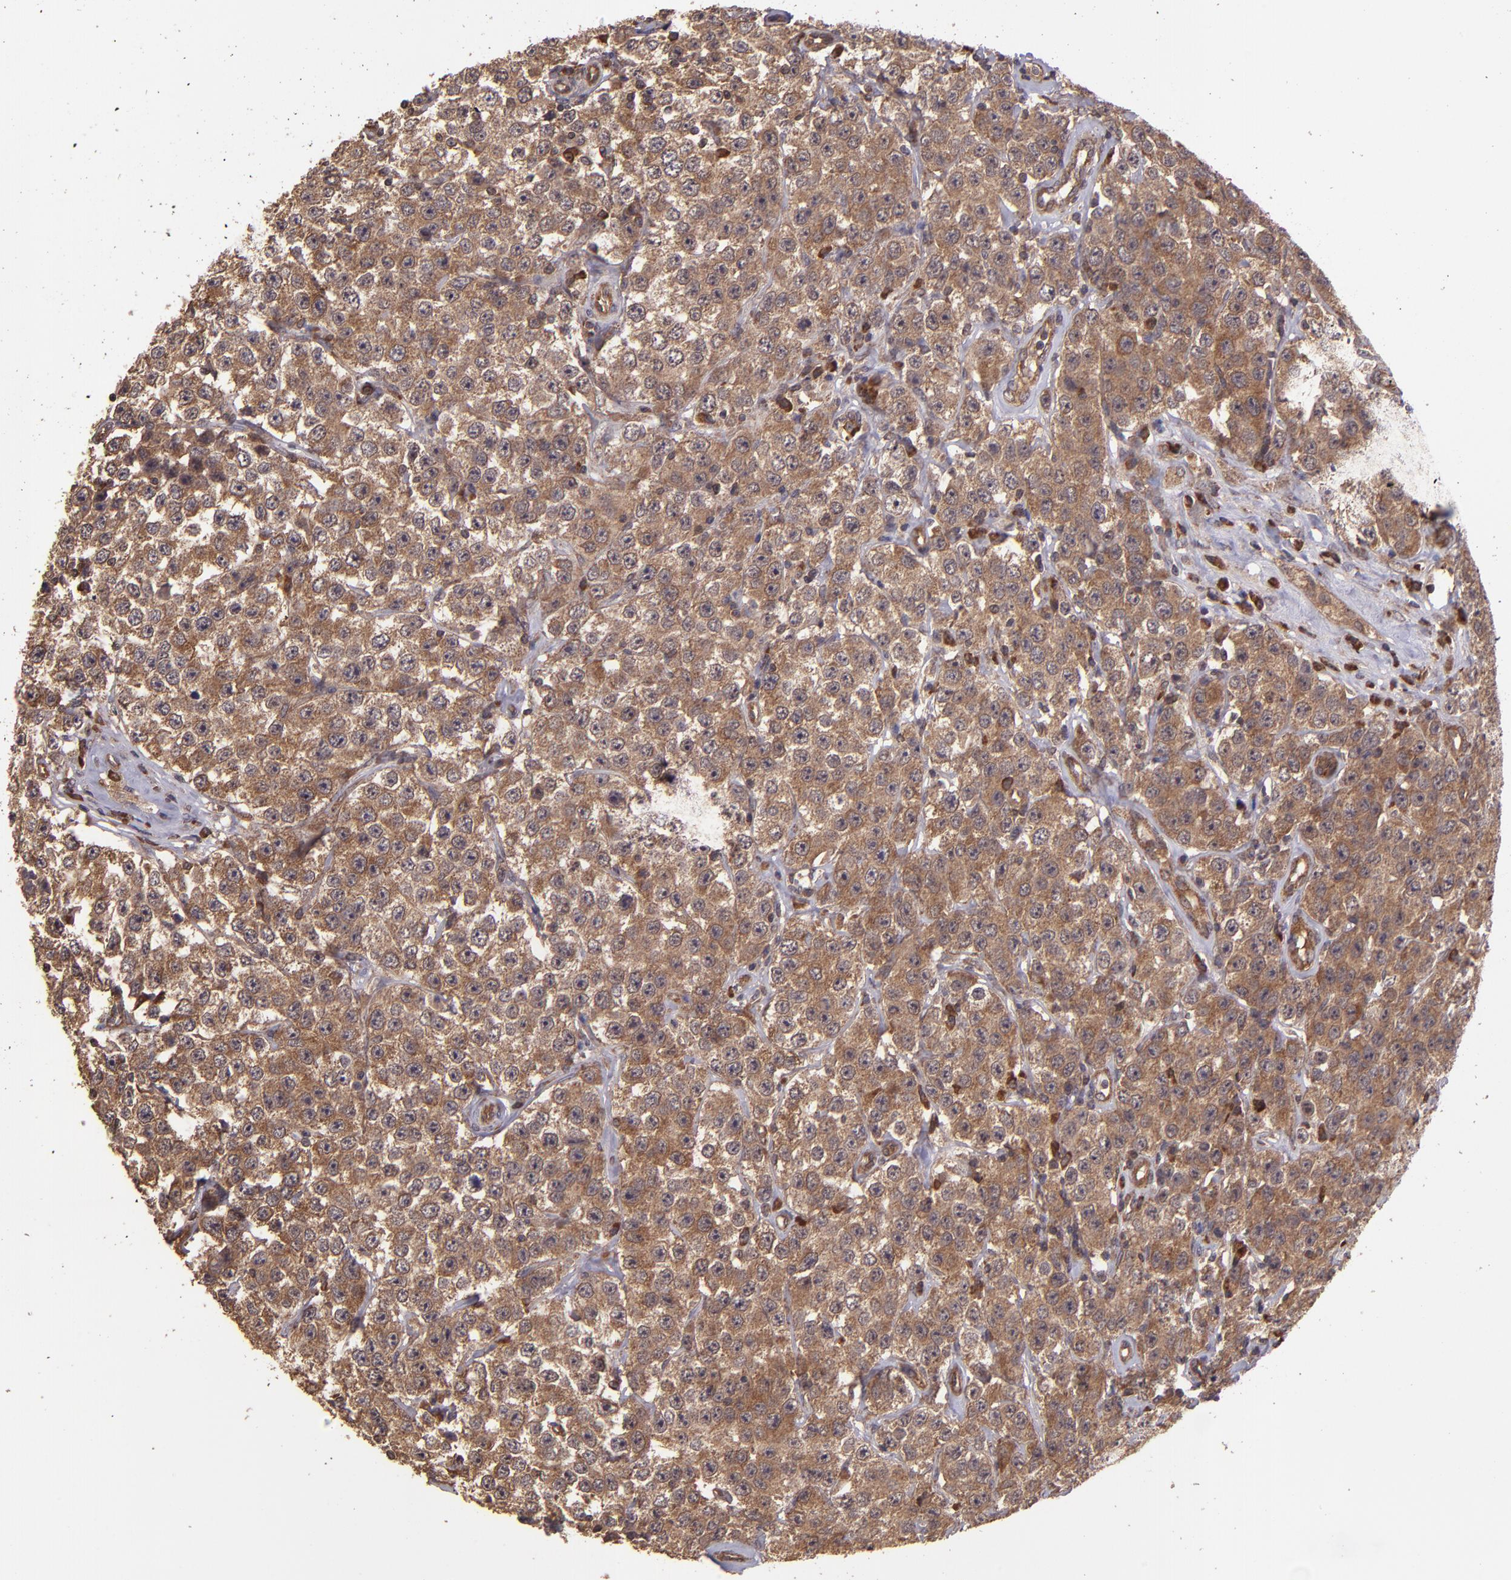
{"staining": {"intensity": "strong", "quantity": ">75%", "location": "cytoplasmic/membranous"}, "tissue": "testis cancer", "cell_type": "Tumor cells", "image_type": "cancer", "snomed": [{"axis": "morphology", "description": "Seminoma, NOS"}, {"axis": "topography", "description": "Testis"}], "caption": "Testis seminoma stained for a protein shows strong cytoplasmic/membranous positivity in tumor cells.", "gene": "USP51", "patient": {"sex": "male", "age": 52}}